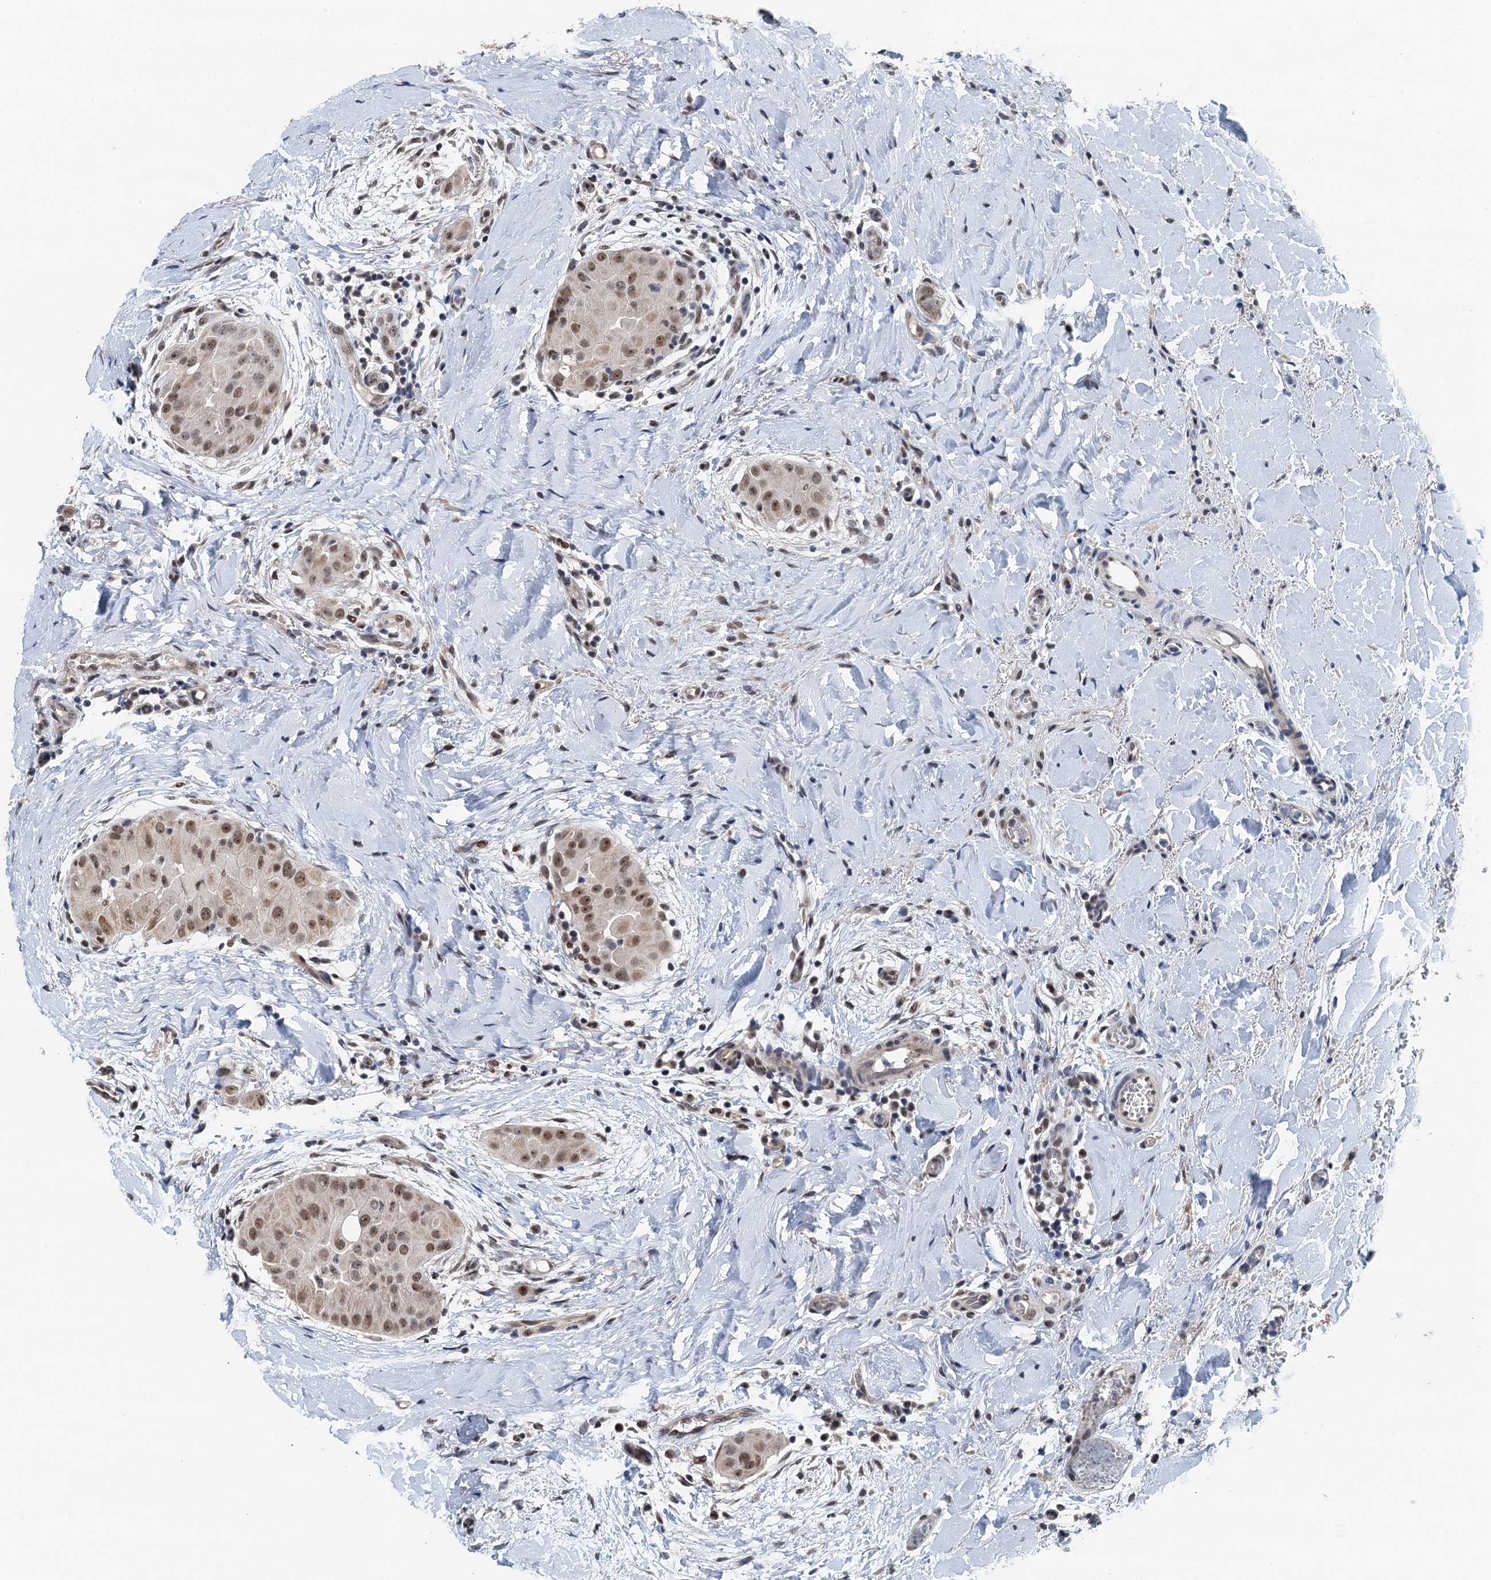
{"staining": {"intensity": "moderate", "quantity": ">75%", "location": "nuclear"}, "tissue": "thyroid cancer", "cell_type": "Tumor cells", "image_type": "cancer", "snomed": [{"axis": "morphology", "description": "Papillary adenocarcinoma, NOS"}, {"axis": "topography", "description": "Thyroid gland"}], "caption": "Immunohistochemical staining of thyroid papillary adenocarcinoma displays medium levels of moderate nuclear staining in about >75% of tumor cells.", "gene": "MTA3", "patient": {"sex": "male", "age": 33}}